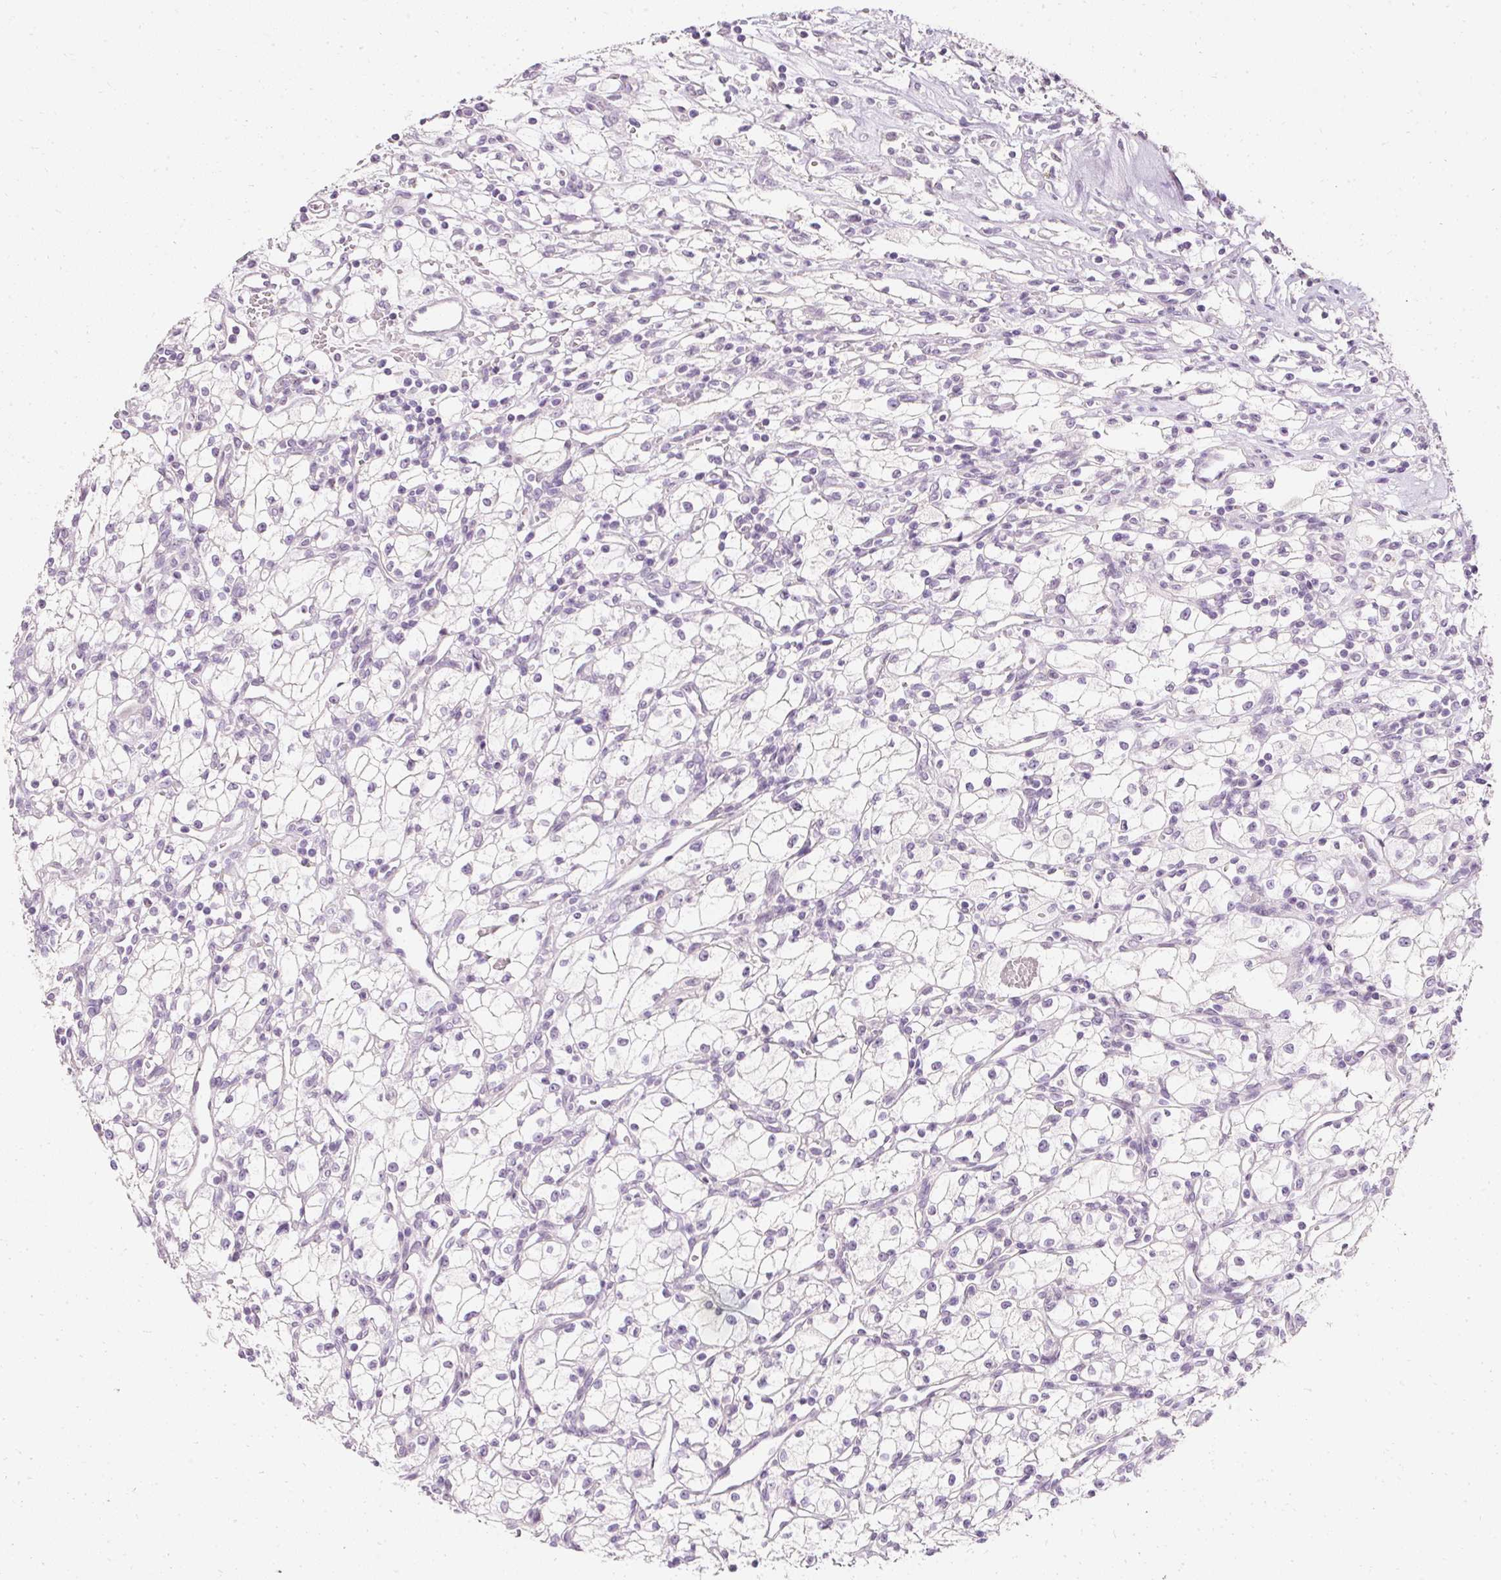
{"staining": {"intensity": "negative", "quantity": "none", "location": "none"}, "tissue": "renal cancer", "cell_type": "Tumor cells", "image_type": "cancer", "snomed": [{"axis": "morphology", "description": "Adenocarcinoma, NOS"}, {"axis": "topography", "description": "Kidney"}], "caption": "This is an IHC micrograph of human renal cancer (adenocarcinoma). There is no positivity in tumor cells.", "gene": "ELAVL3", "patient": {"sex": "male", "age": 59}}